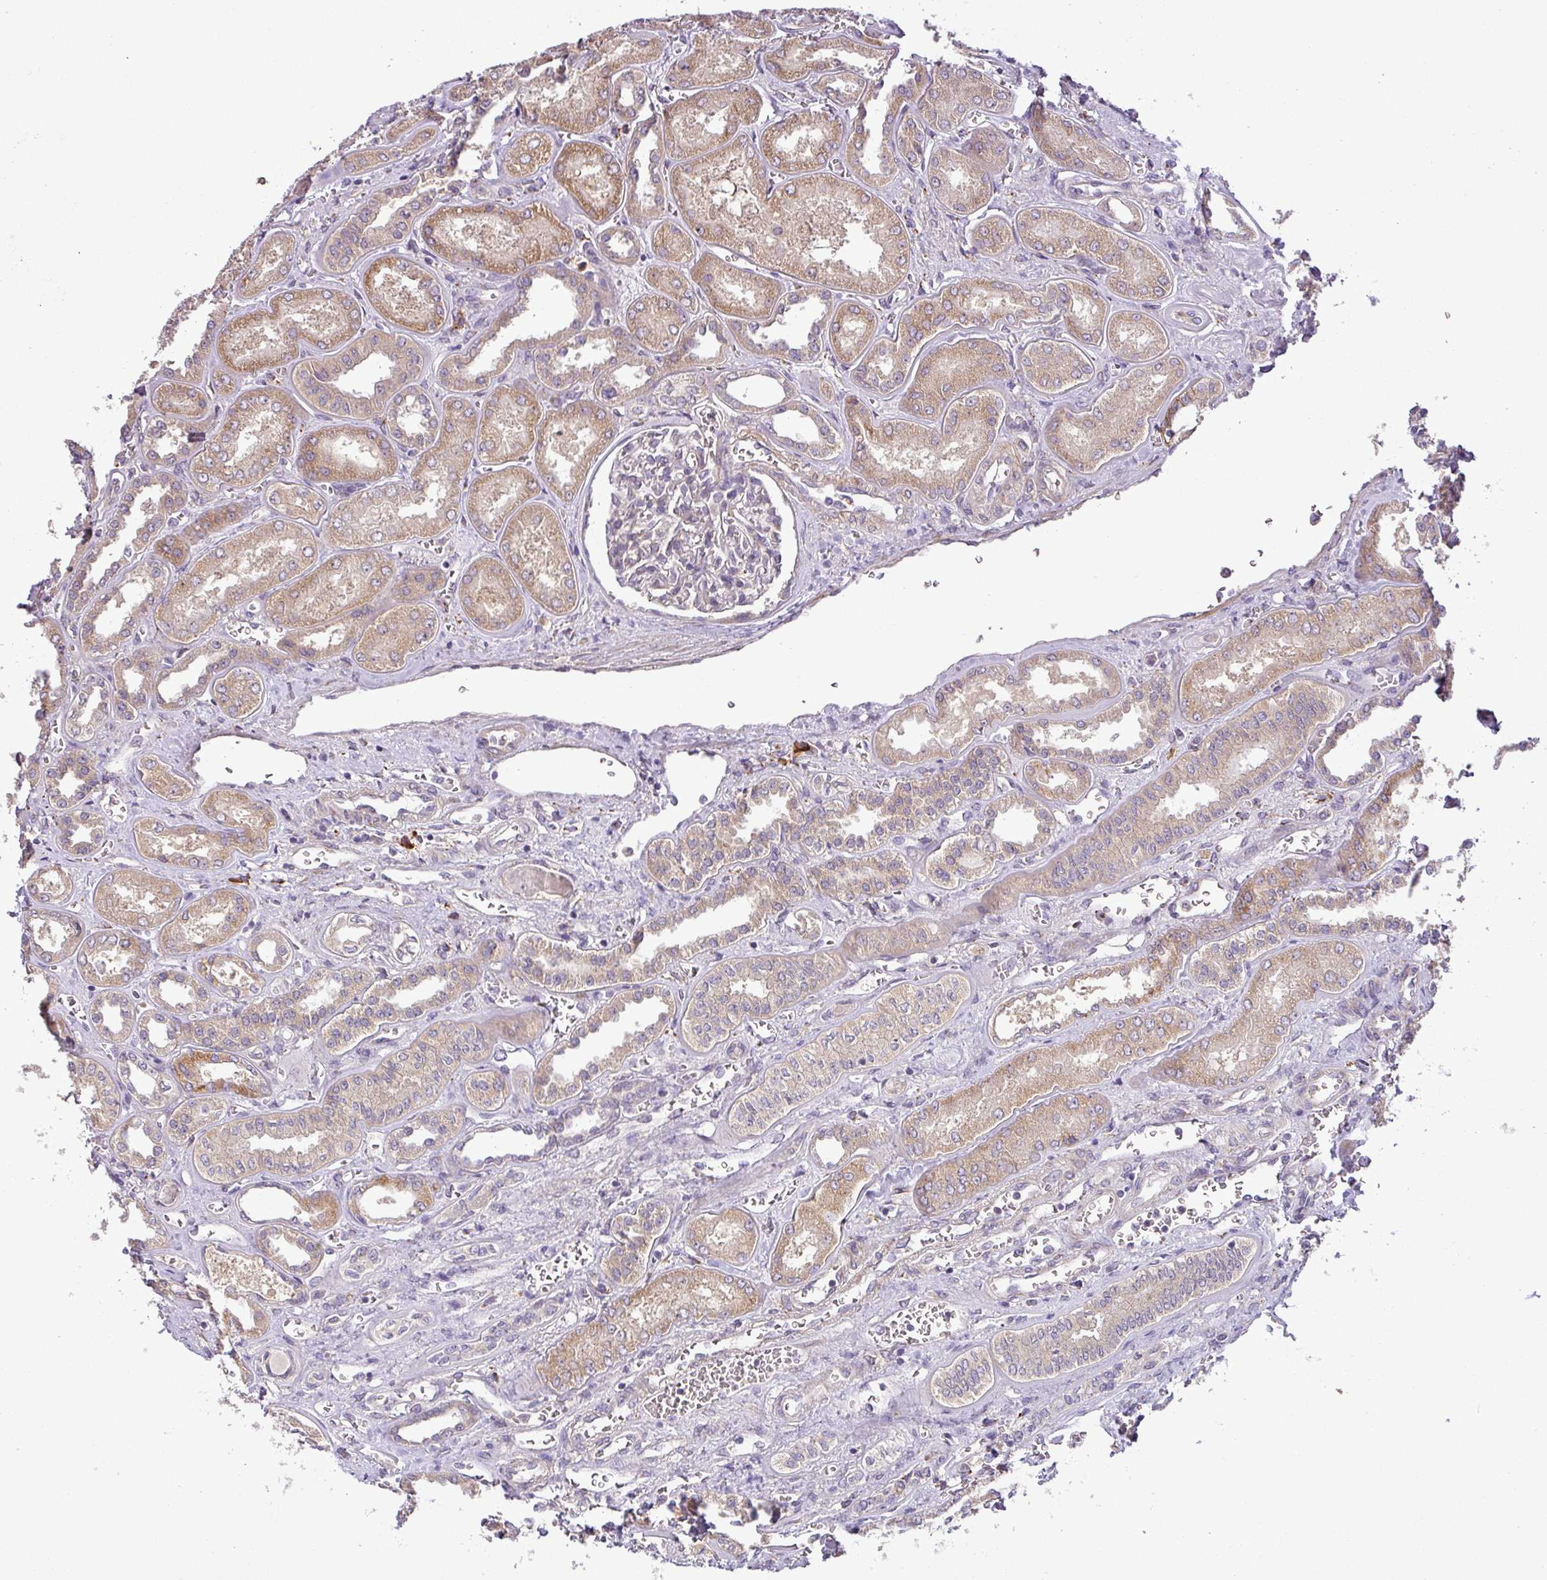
{"staining": {"intensity": "weak", "quantity": "<25%", "location": "cytoplasmic/membranous"}, "tissue": "kidney", "cell_type": "Cells in glomeruli", "image_type": "normal", "snomed": [{"axis": "morphology", "description": "Normal tissue, NOS"}, {"axis": "morphology", "description": "Adenocarcinoma, NOS"}, {"axis": "topography", "description": "Kidney"}], "caption": "A high-resolution micrograph shows immunohistochemistry staining of unremarkable kidney, which displays no significant positivity in cells in glomeruli.", "gene": "MOCS3", "patient": {"sex": "female", "age": 68}}